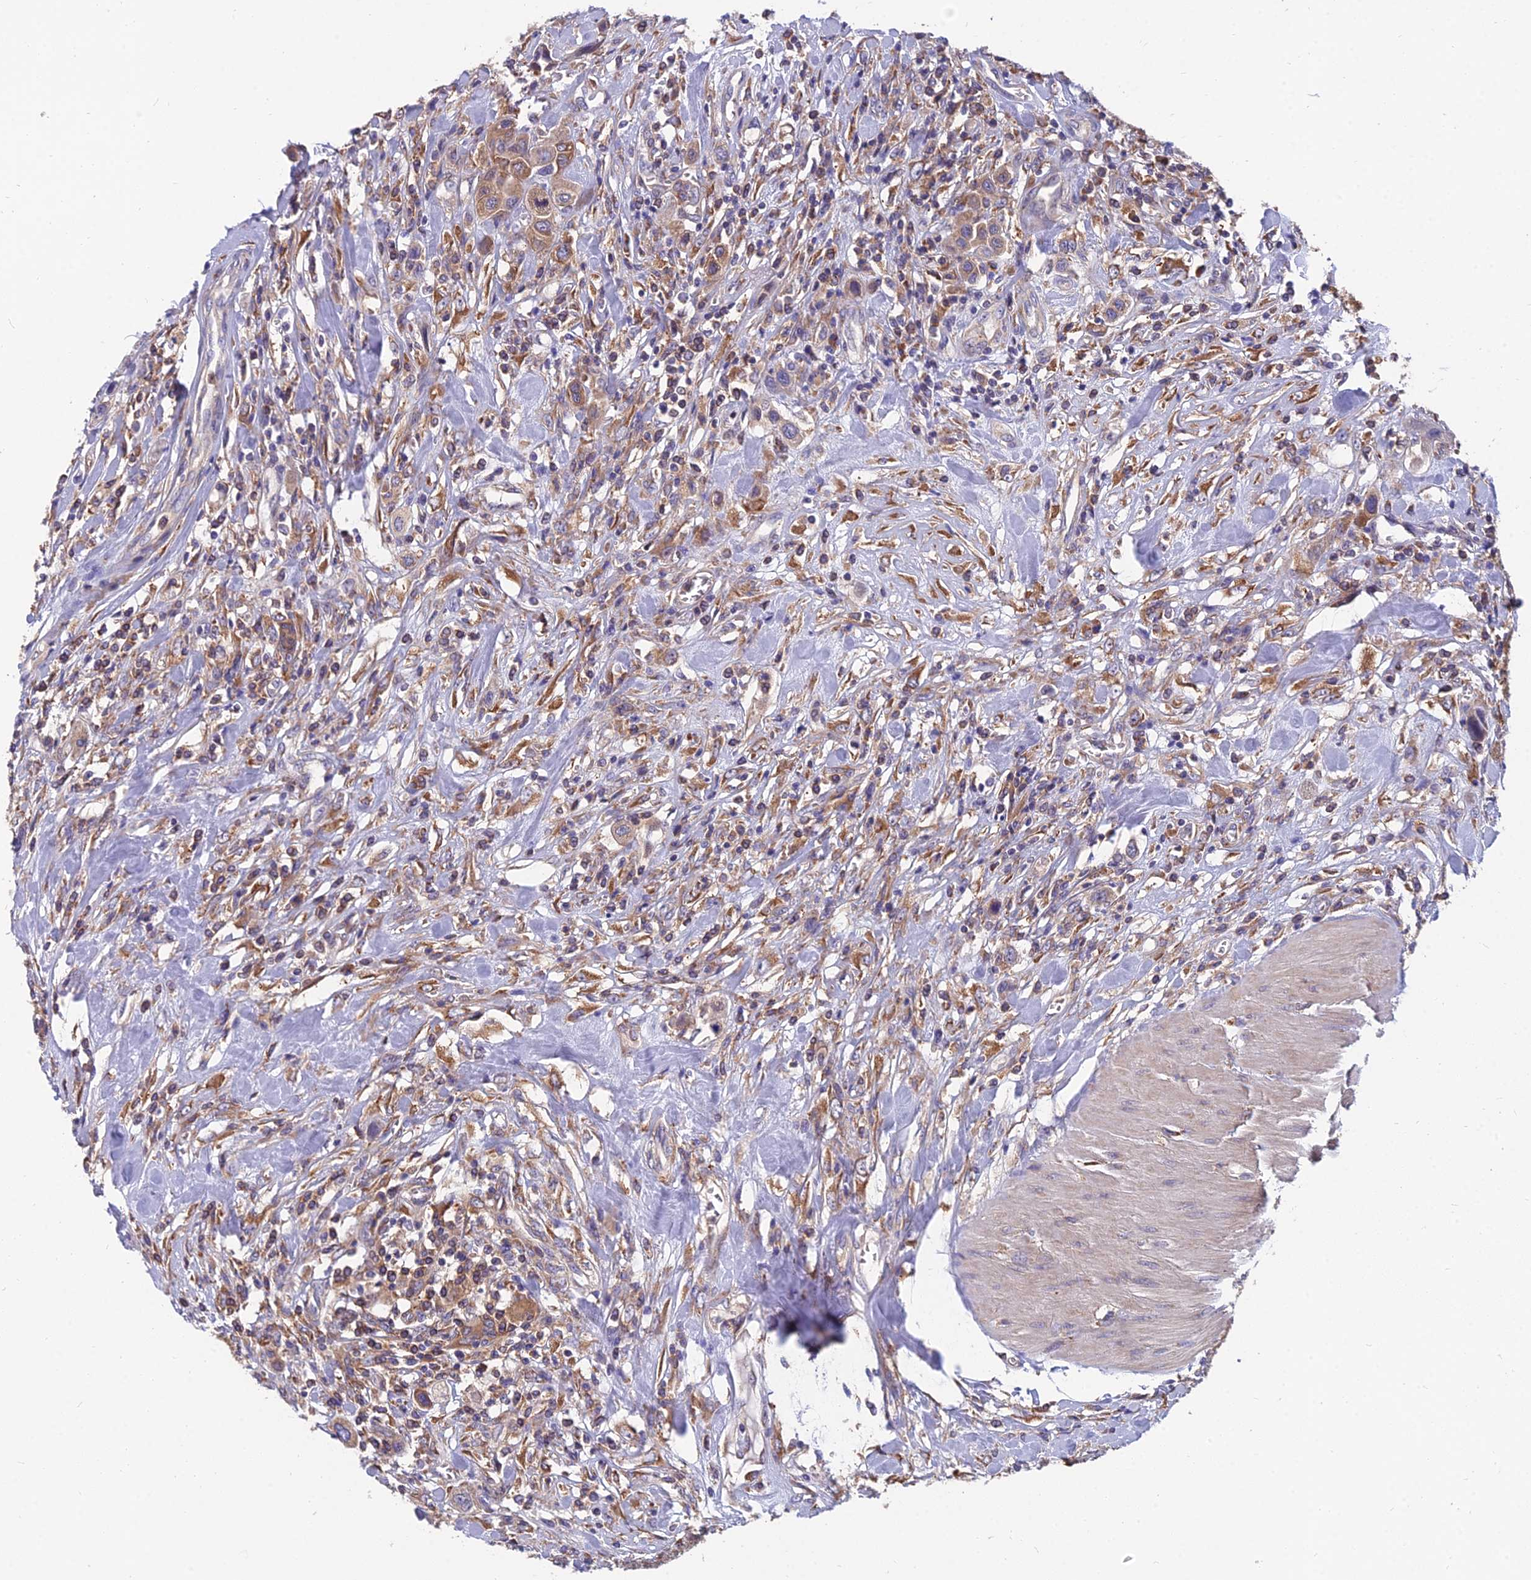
{"staining": {"intensity": "moderate", "quantity": ">75%", "location": "cytoplasmic/membranous"}, "tissue": "urothelial cancer", "cell_type": "Tumor cells", "image_type": "cancer", "snomed": [{"axis": "morphology", "description": "Urothelial carcinoma, High grade"}, {"axis": "topography", "description": "Urinary bladder"}], "caption": "This photomicrograph demonstrates high-grade urothelial carcinoma stained with immunohistochemistry (IHC) to label a protein in brown. The cytoplasmic/membranous of tumor cells show moderate positivity for the protein. Nuclei are counter-stained blue.", "gene": "UMAD1", "patient": {"sex": "male", "age": 50}}